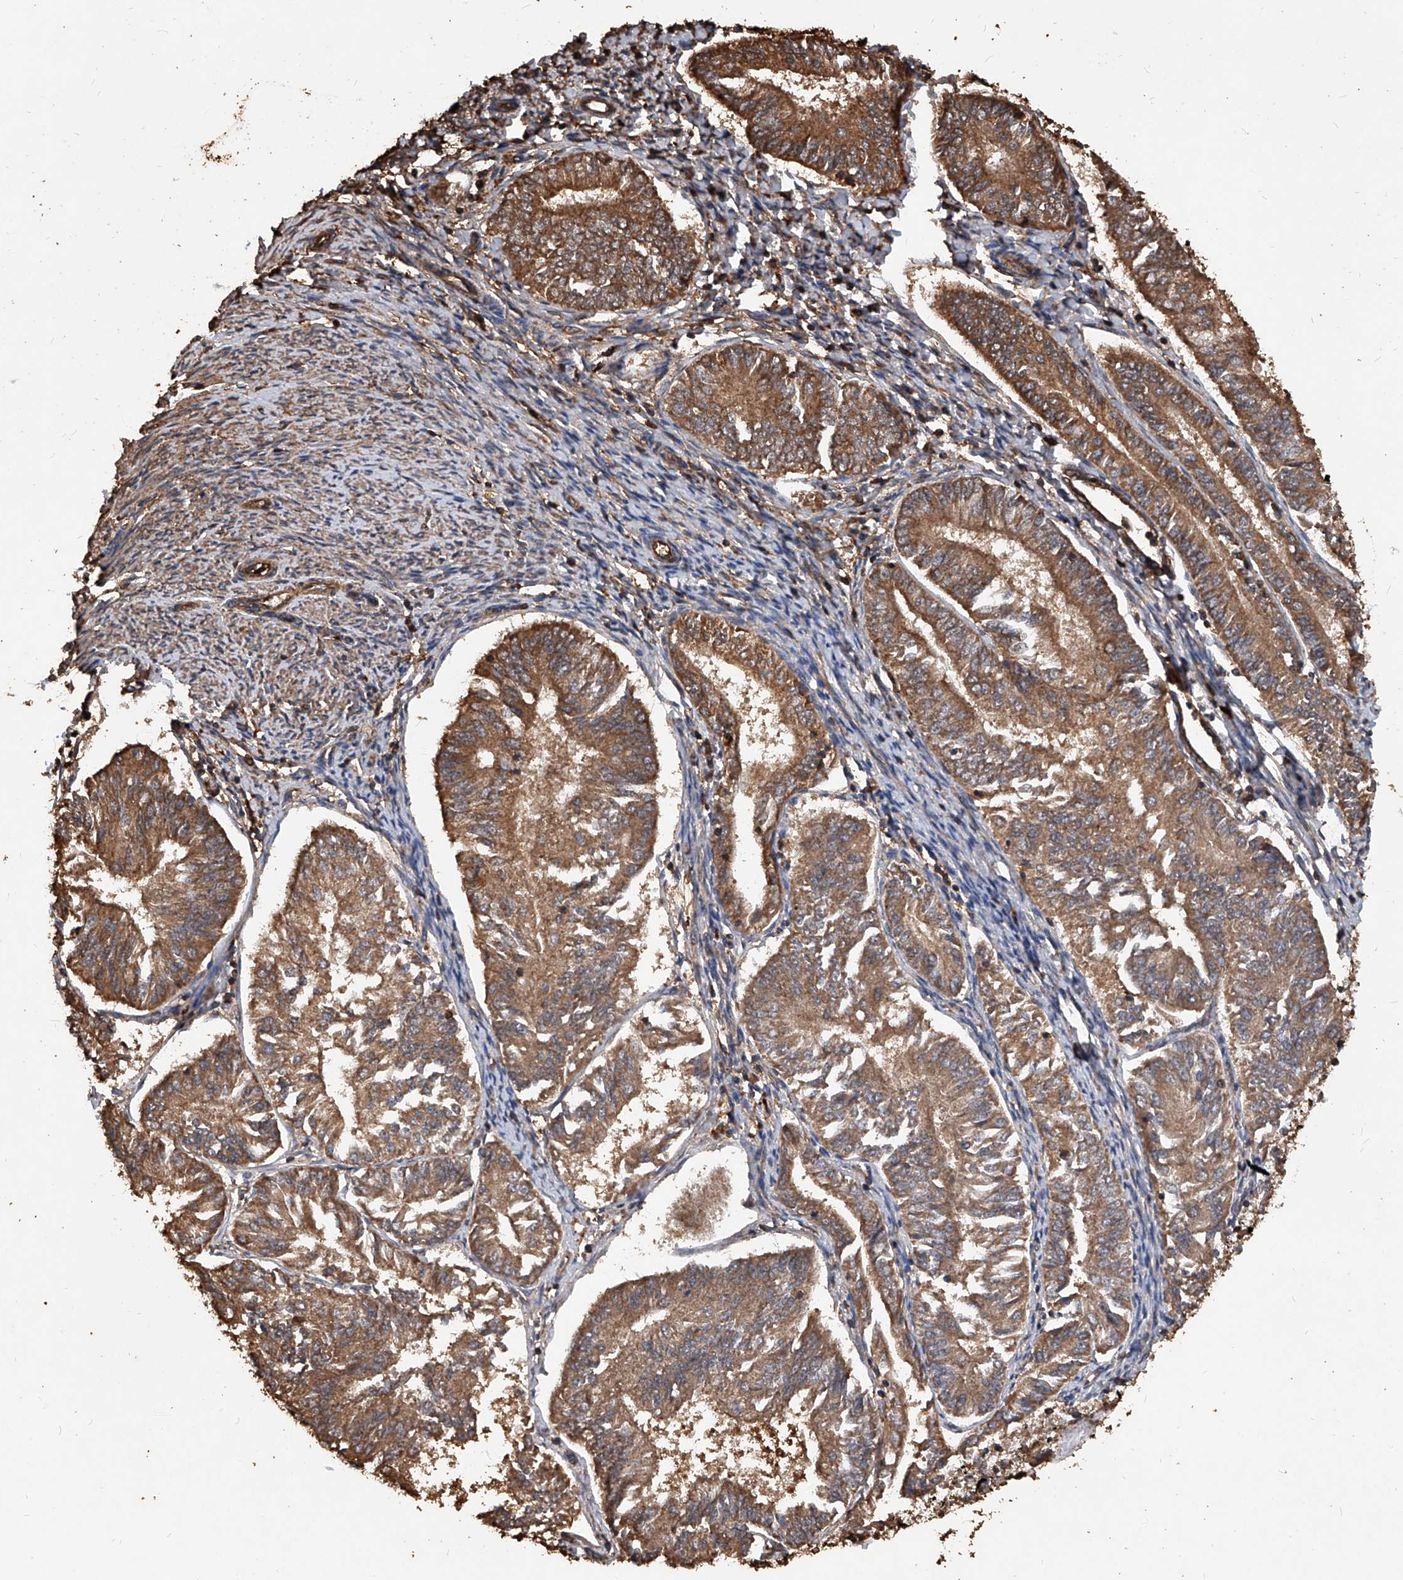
{"staining": {"intensity": "moderate", "quantity": ">75%", "location": "cytoplasmic/membranous"}, "tissue": "endometrial cancer", "cell_type": "Tumor cells", "image_type": "cancer", "snomed": [{"axis": "morphology", "description": "Adenocarcinoma, NOS"}, {"axis": "topography", "description": "Endometrium"}], "caption": "Human endometrial cancer (adenocarcinoma) stained with a protein marker exhibits moderate staining in tumor cells.", "gene": "UCP2", "patient": {"sex": "female", "age": 58}}